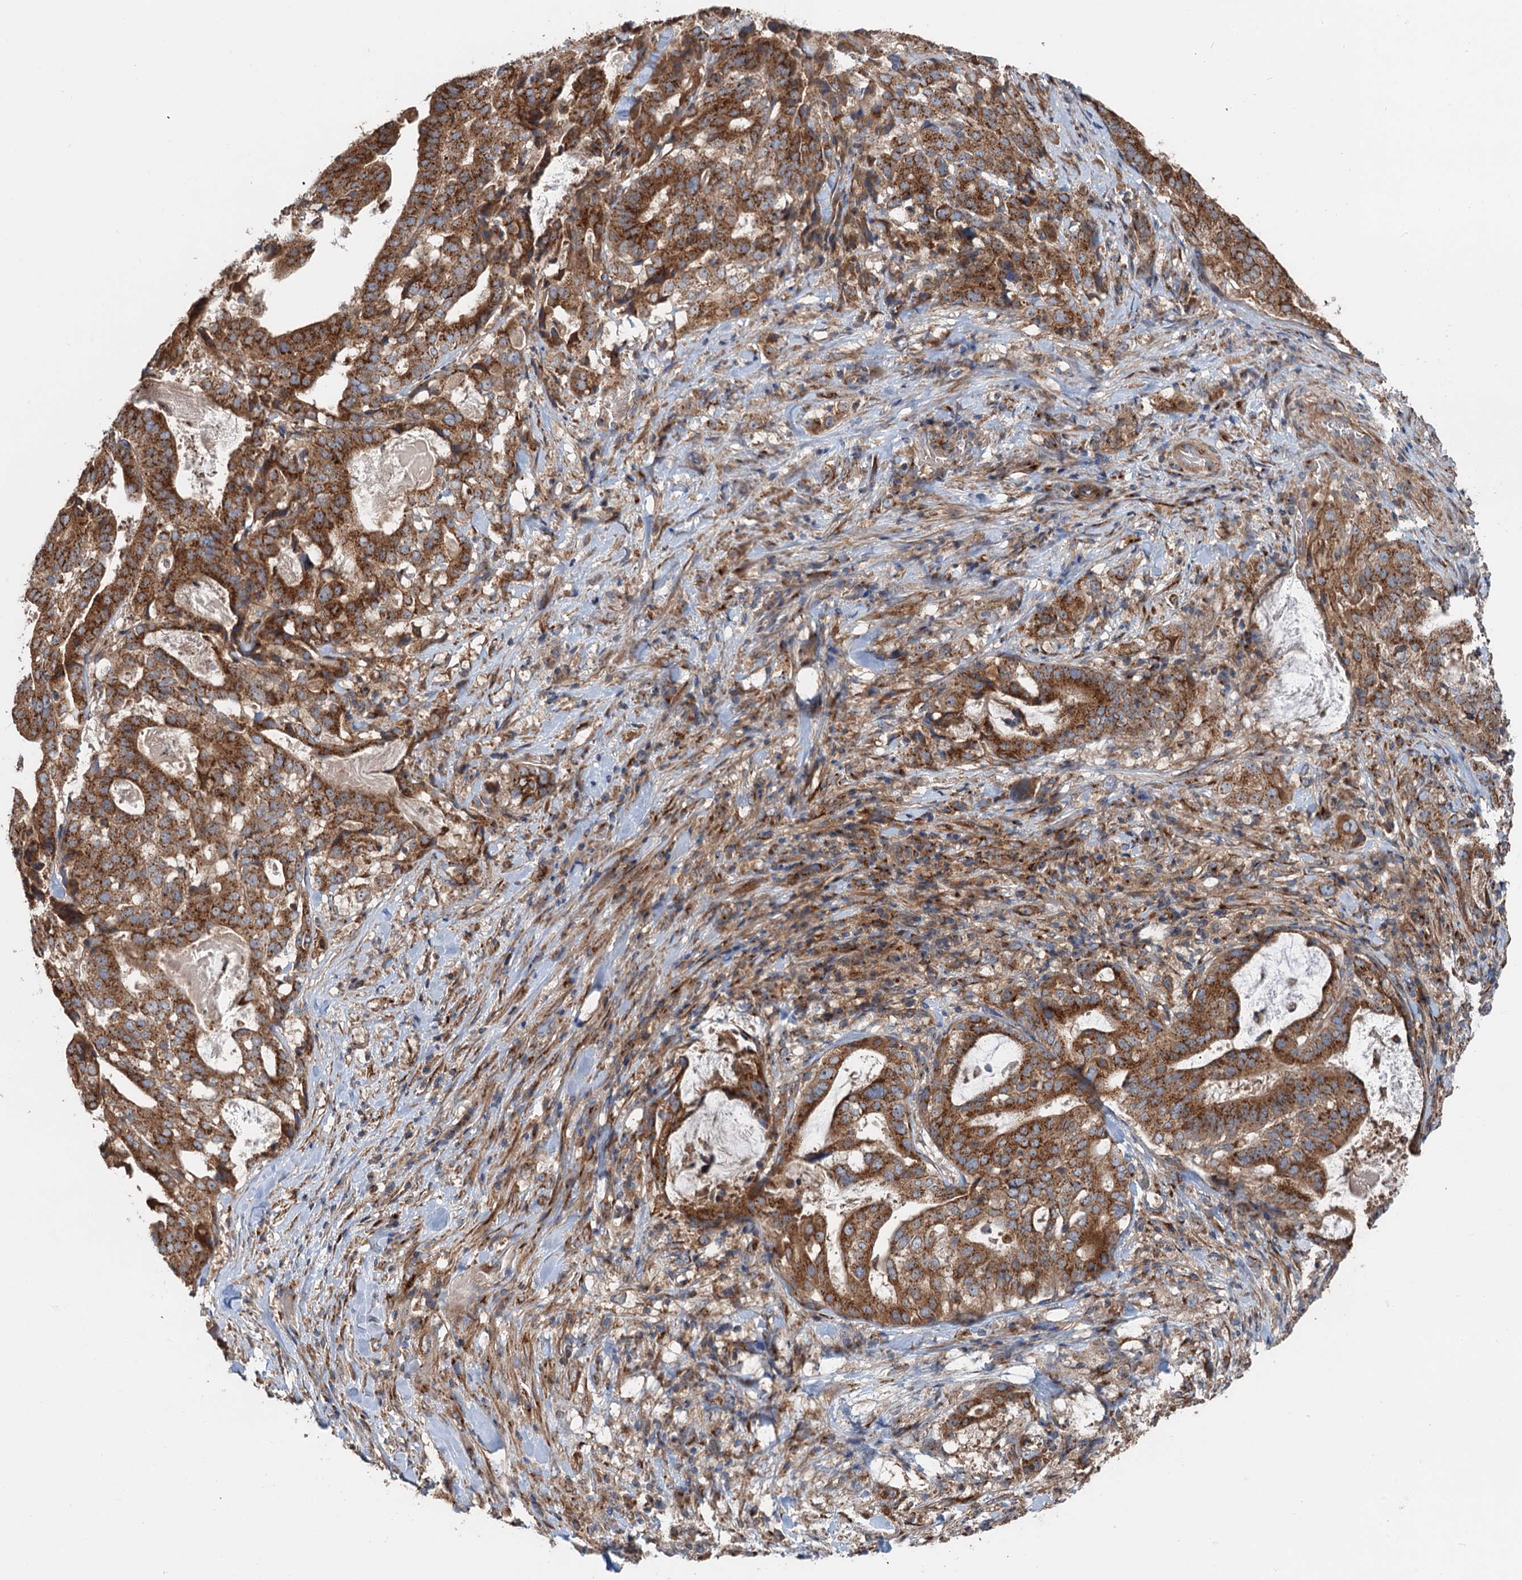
{"staining": {"intensity": "strong", "quantity": ">75%", "location": "cytoplasmic/membranous"}, "tissue": "stomach cancer", "cell_type": "Tumor cells", "image_type": "cancer", "snomed": [{"axis": "morphology", "description": "Adenocarcinoma, NOS"}, {"axis": "topography", "description": "Stomach"}], "caption": "This photomicrograph displays adenocarcinoma (stomach) stained with IHC to label a protein in brown. The cytoplasmic/membranous of tumor cells show strong positivity for the protein. Nuclei are counter-stained blue.", "gene": "ANKRD26", "patient": {"sex": "male", "age": 48}}